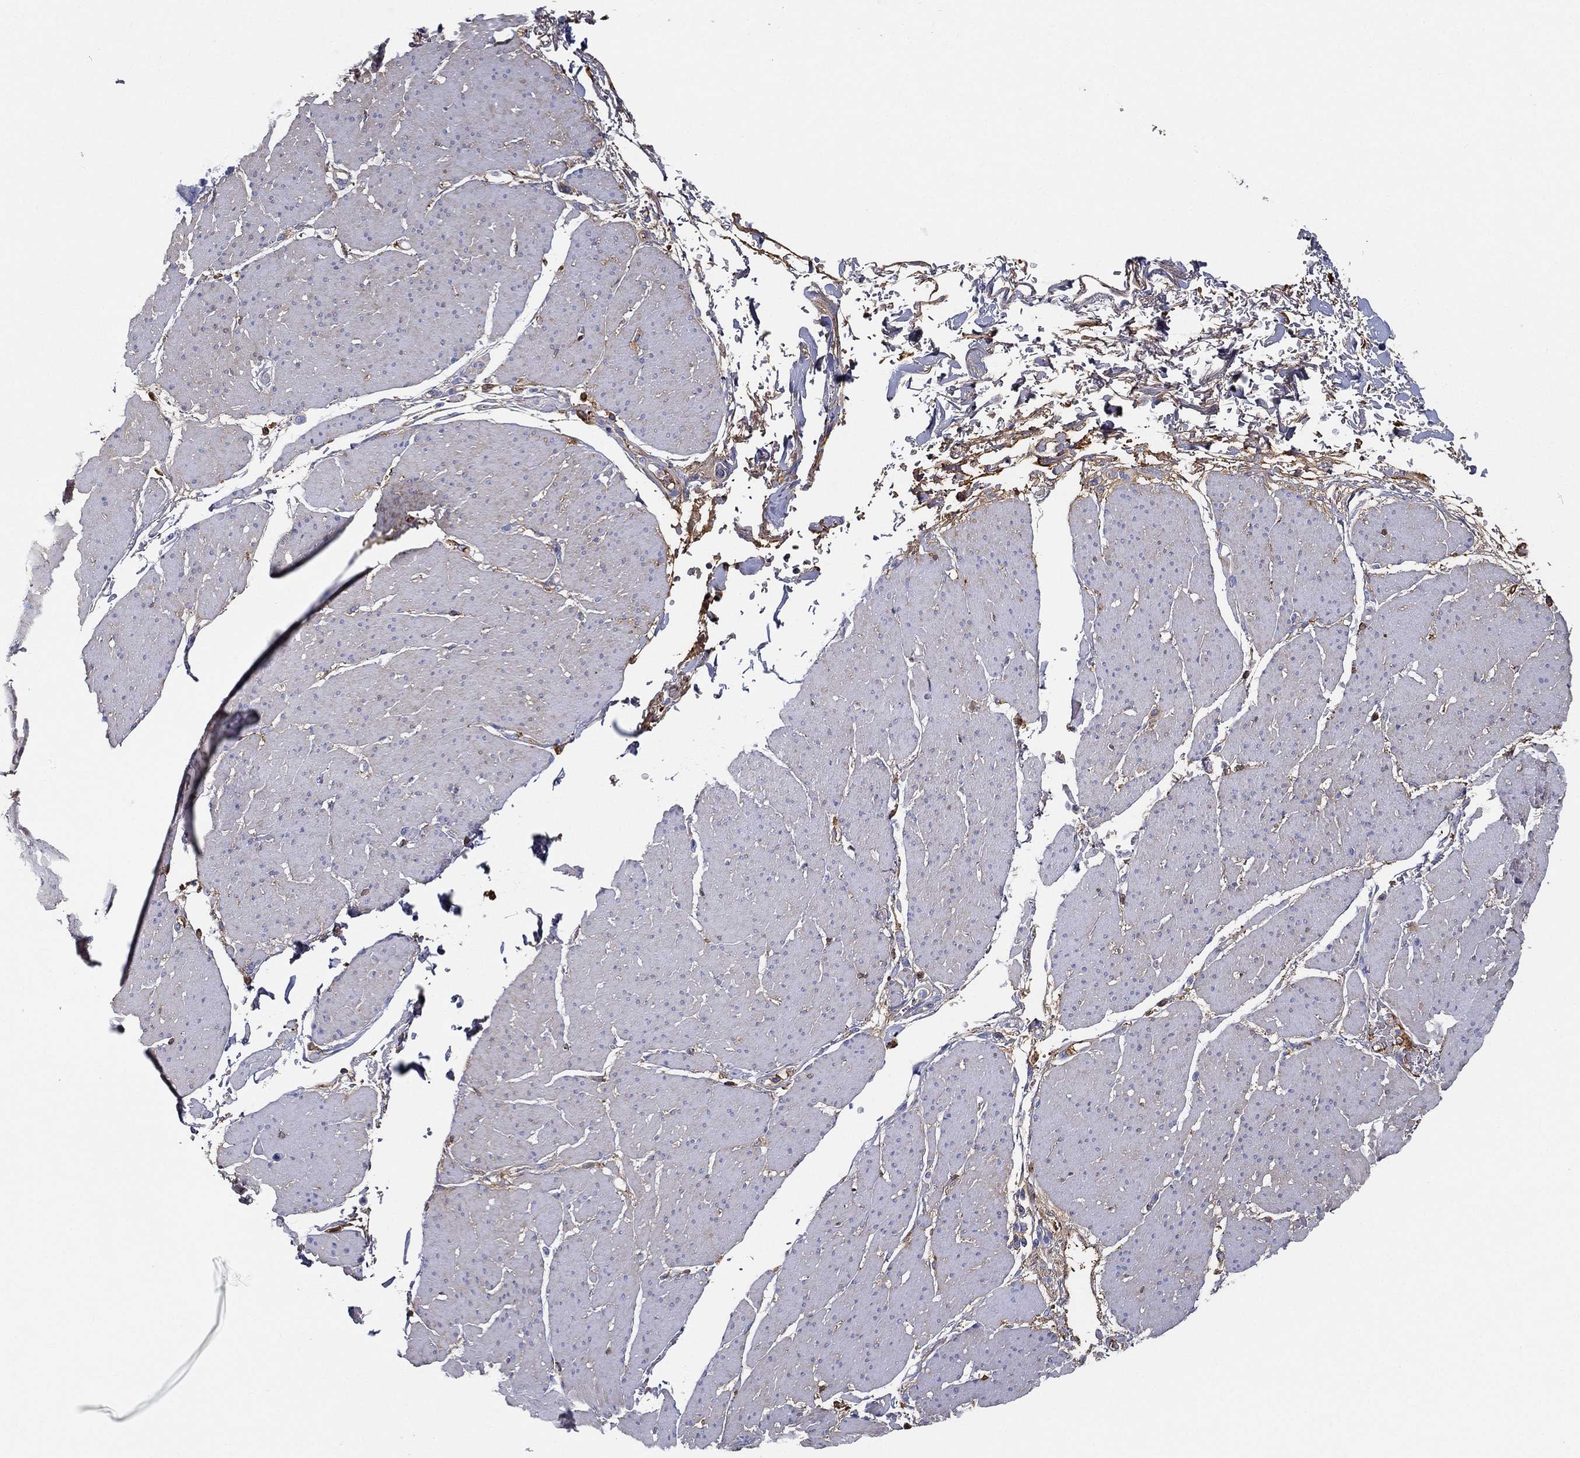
{"staining": {"intensity": "negative", "quantity": "none", "location": "none"}, "tissue": "smooth muscle", "cell_type": "Smooth muscle cells", "image_type": "normal", "snomed": [{"axis": "morphology", "description": "Normal tissue, NOS"}, {"axis": "topography", "description": "Smooth muscle"}, {"axis": "topography", "description": "Anal"}], "caption": "High magnification brightfield microscopy of normal smooth muscle stained with DAB (3,3'-diaminobenzidine) (brown) and counterstained with hematoxylin (blue): smooth muscle cells show no significant expression.", "gene": "IFNB1", "patient": {"sex": "male", "age": 83}}